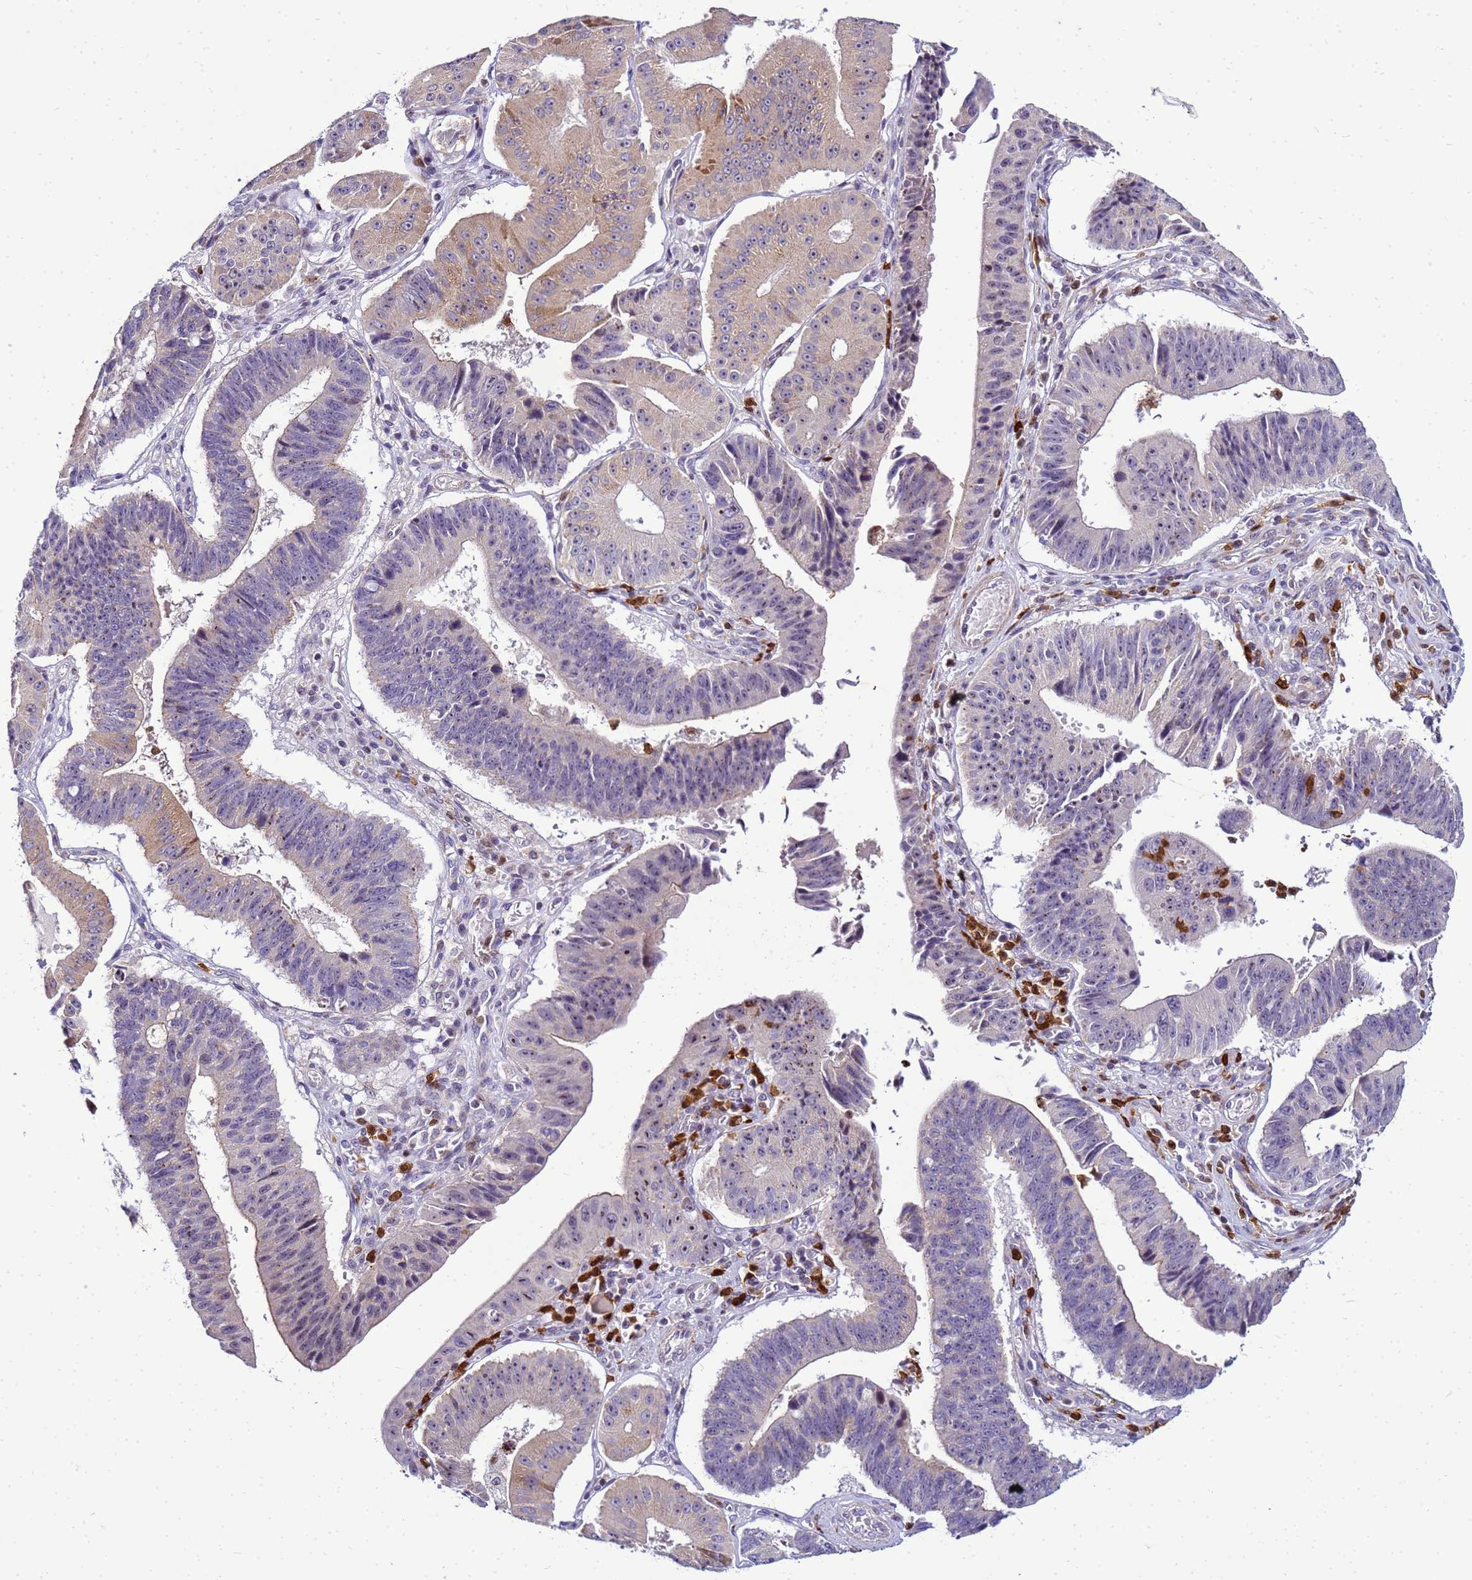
{"staining": {"intensity": "moderate", "quantity": "<25%", "location": "cytoplasmic/membranous,nuclear"}, "tissue": "stomach cancer", "cell_type": "Tumor cells", "image_type": "cancer", "snomed": [{"axis": "morphology", "description": "Adenocarcinoma, NOS"}, {"axis": "topography", "description": "Stomach"}], "caption": "Immunohistochemistry micrograph of stomach adenocarcinoma stained for a protein (brown), which exhibits low levels of moderate cytoplasmic/membranous and nuclear staining in approximately <25% of tumor cells.", "gene": "VPS4B", "patient": {"sex": "male", "age": 59}}